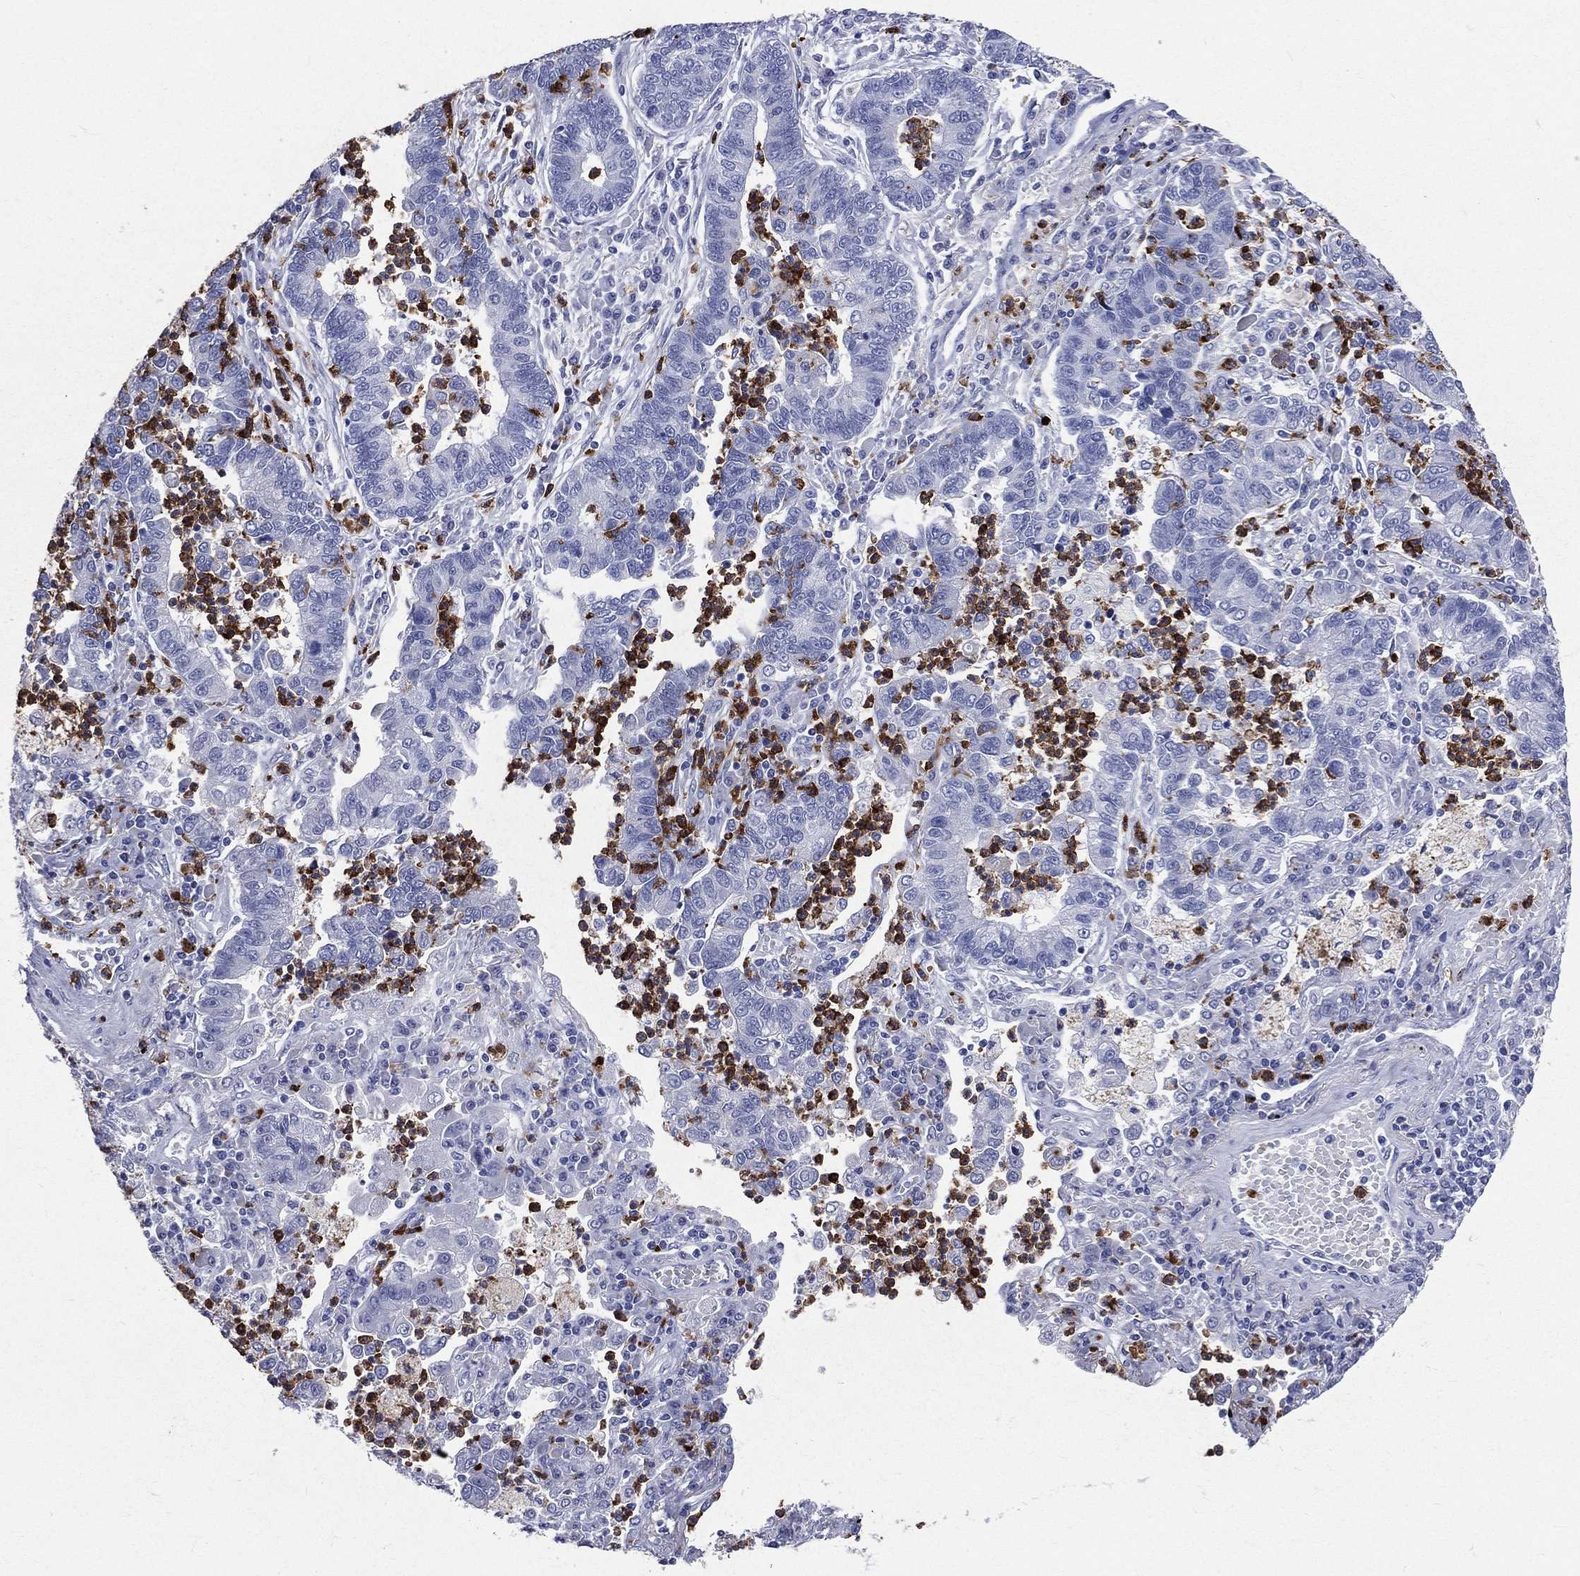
{"staining": {"intensity": "negative", "quantity": "none", "location": "none"}, "tissue": "lung cancer", "cell_type": "Tumor cells", "image_type": "cancer", "snomed": [{"axis": "morphology", "description": "Adenocarcinoma, NOS"}, {"axis": "topography", "description": "Lung"}], "caption": "The immunohistochemistry (IHC) photomicrograph has no significant positivity in tumor cells of lung cancer tissue. Brightfield microscopy of IHC stained with DAB (3,3'-diaminobenzidine) (brown) and hematoxylin (blue), captured at high magnification.", "gene": "PGLYRP1", "patient": {"sex": "female", "age": 57}}